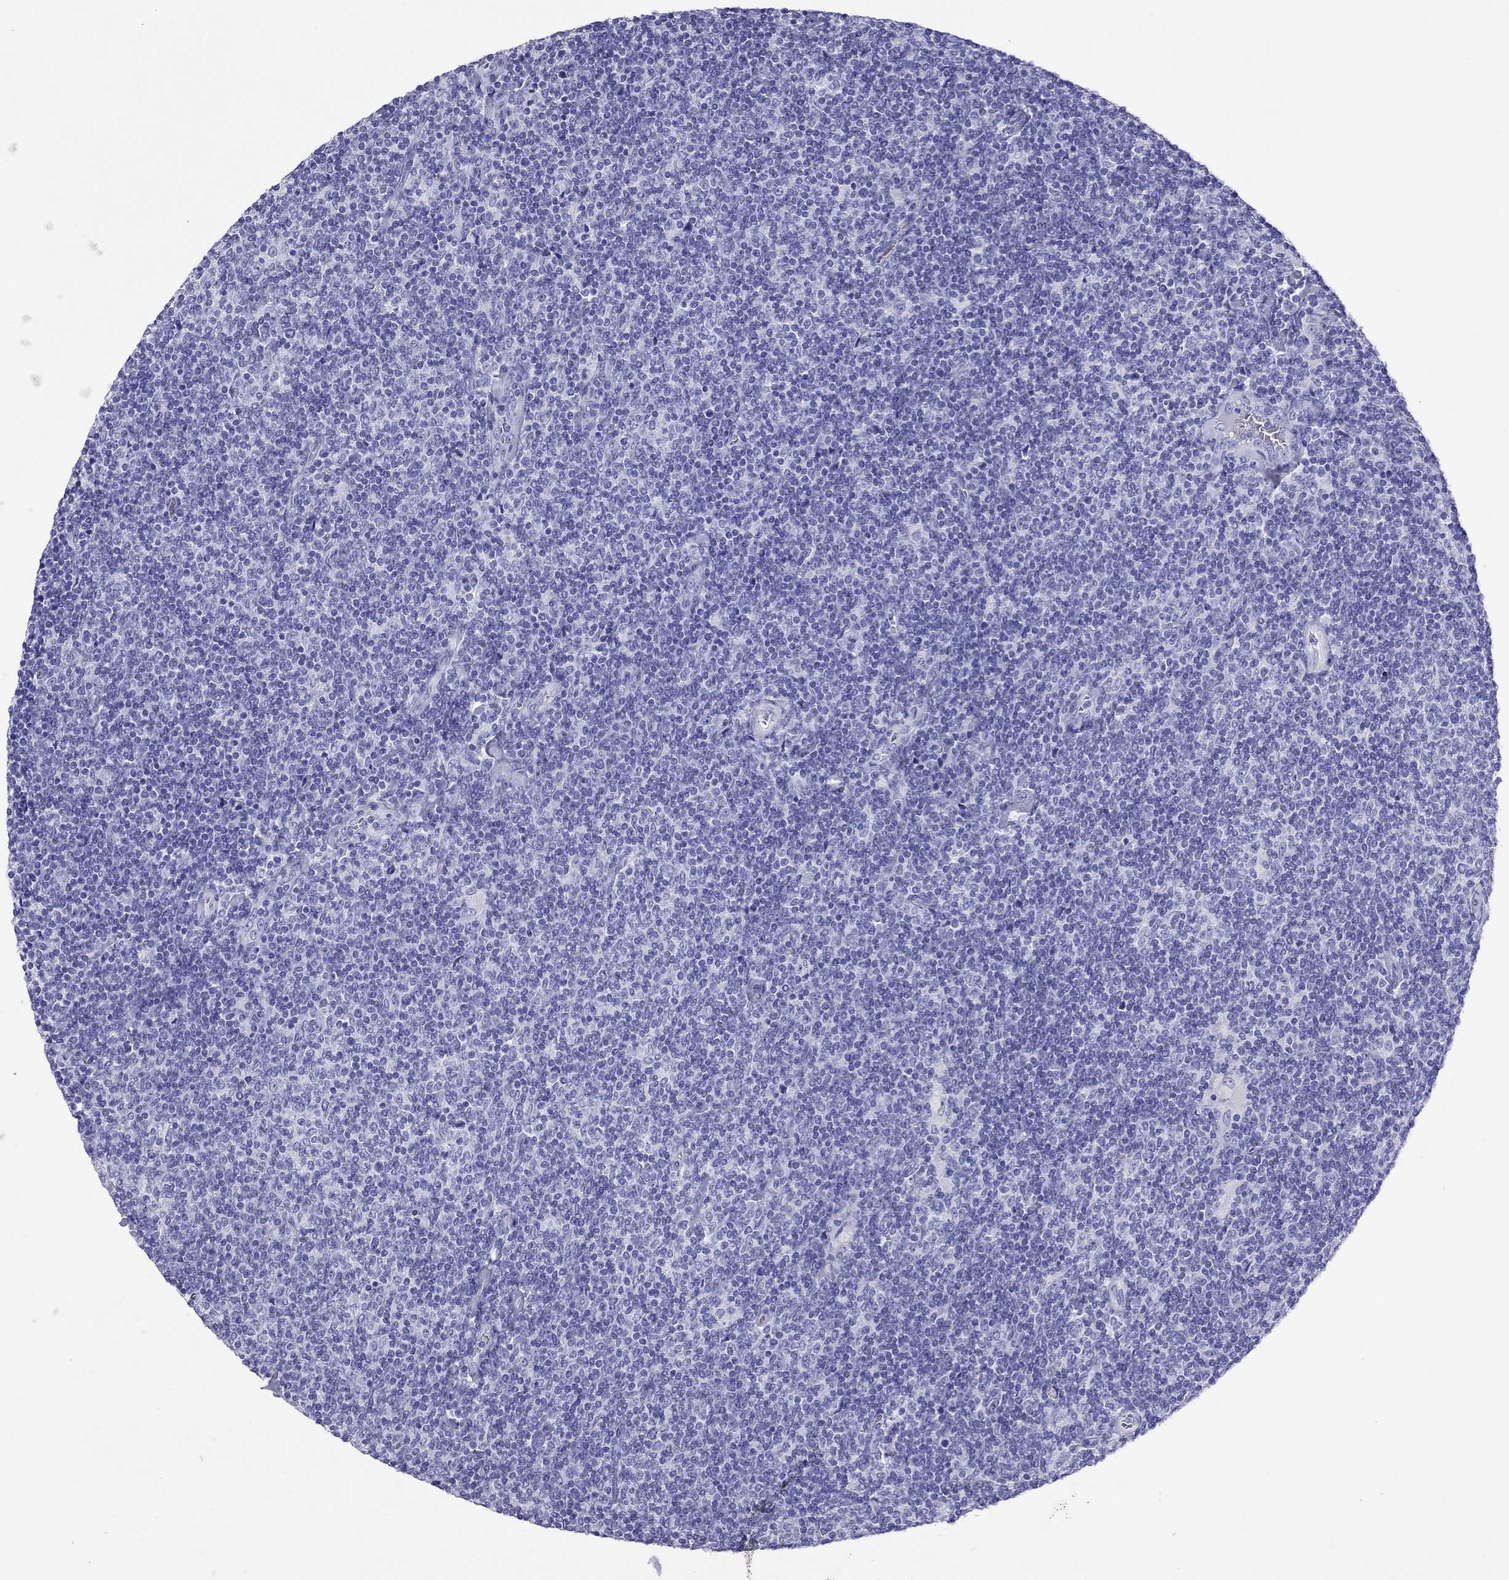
{"staining": {"intensity": "negative", "quantity": "none", "location": "none"}, "tissue": "lymphoma", "cell_type": "Tumor cells", "image_type": "cancer", "snomed": [{"axis": "morphology", "description": "Malignant lymphoma, non-Hodgkin's type, Low grade"}, {"axis": "topography", "description": "Lymph node"}], "caption": "Tumor cells are negative for brown protein staining in lymphoma. Nuclei are stained in blue.", "gene": "PTPRN", "patient": {"sex": "male", "age": 52}}